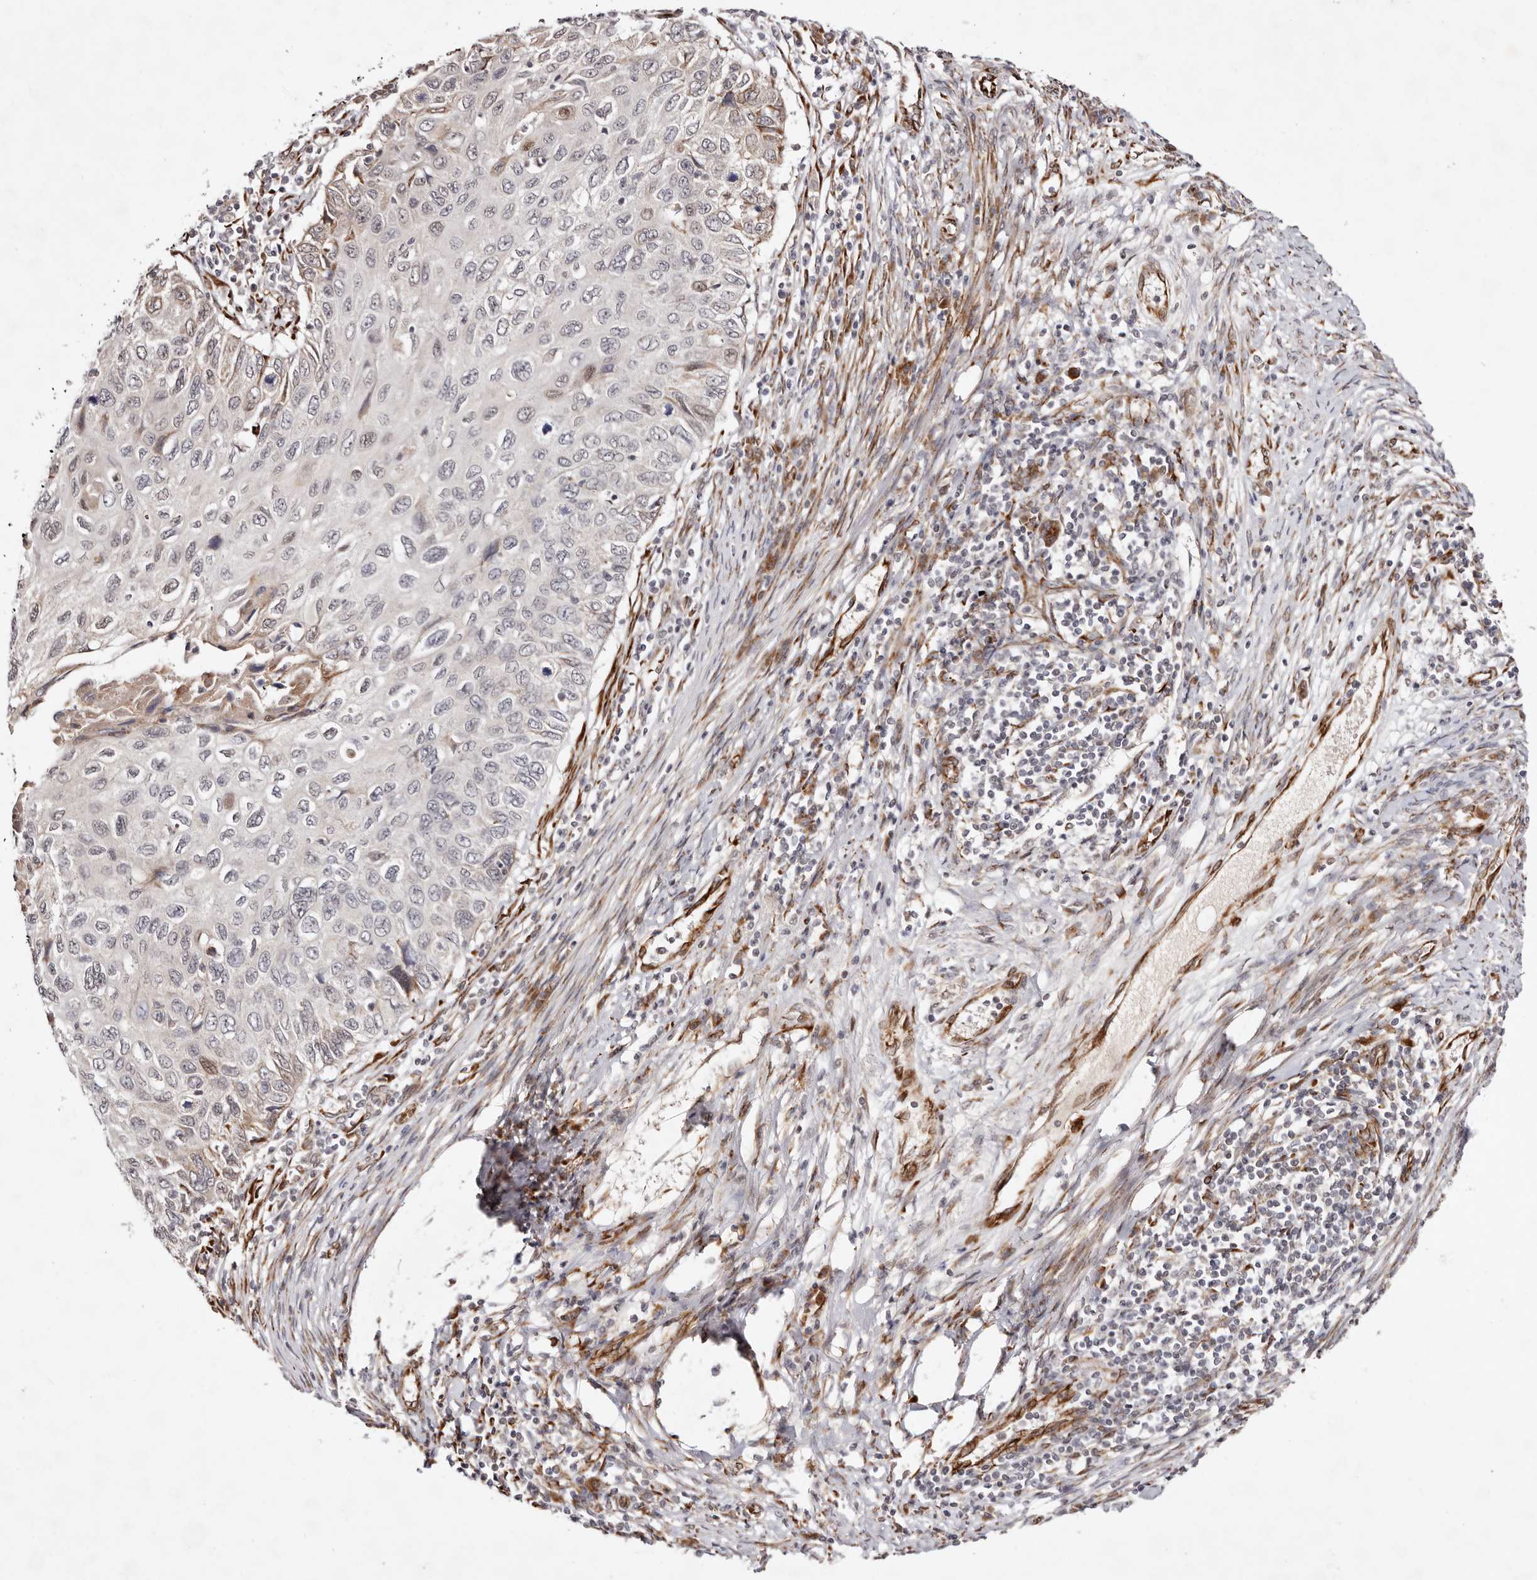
{"staining": {"intensity": "moderate", "quantity": "<25%", "location": "cytoplasmic/membranous,nuclear"}, "tissue": "cervical cancer", "cell_type": "Tumor cells", "image_type": "cancer", "snomed": [{"axis": "morphology", "description": "Squamous cell carcinoma, NOS"}, {"axis": "topography", "description": "Cervix"}], "caption": "Cervical cancer stained for a protein (brown) demonstrates moderate cytoplasmic/membranous and nuclear positive staining in approximately <25% of tumor cells.", "gene": "BCL2L15", "patient": {"sex": "female", "age": 70}}